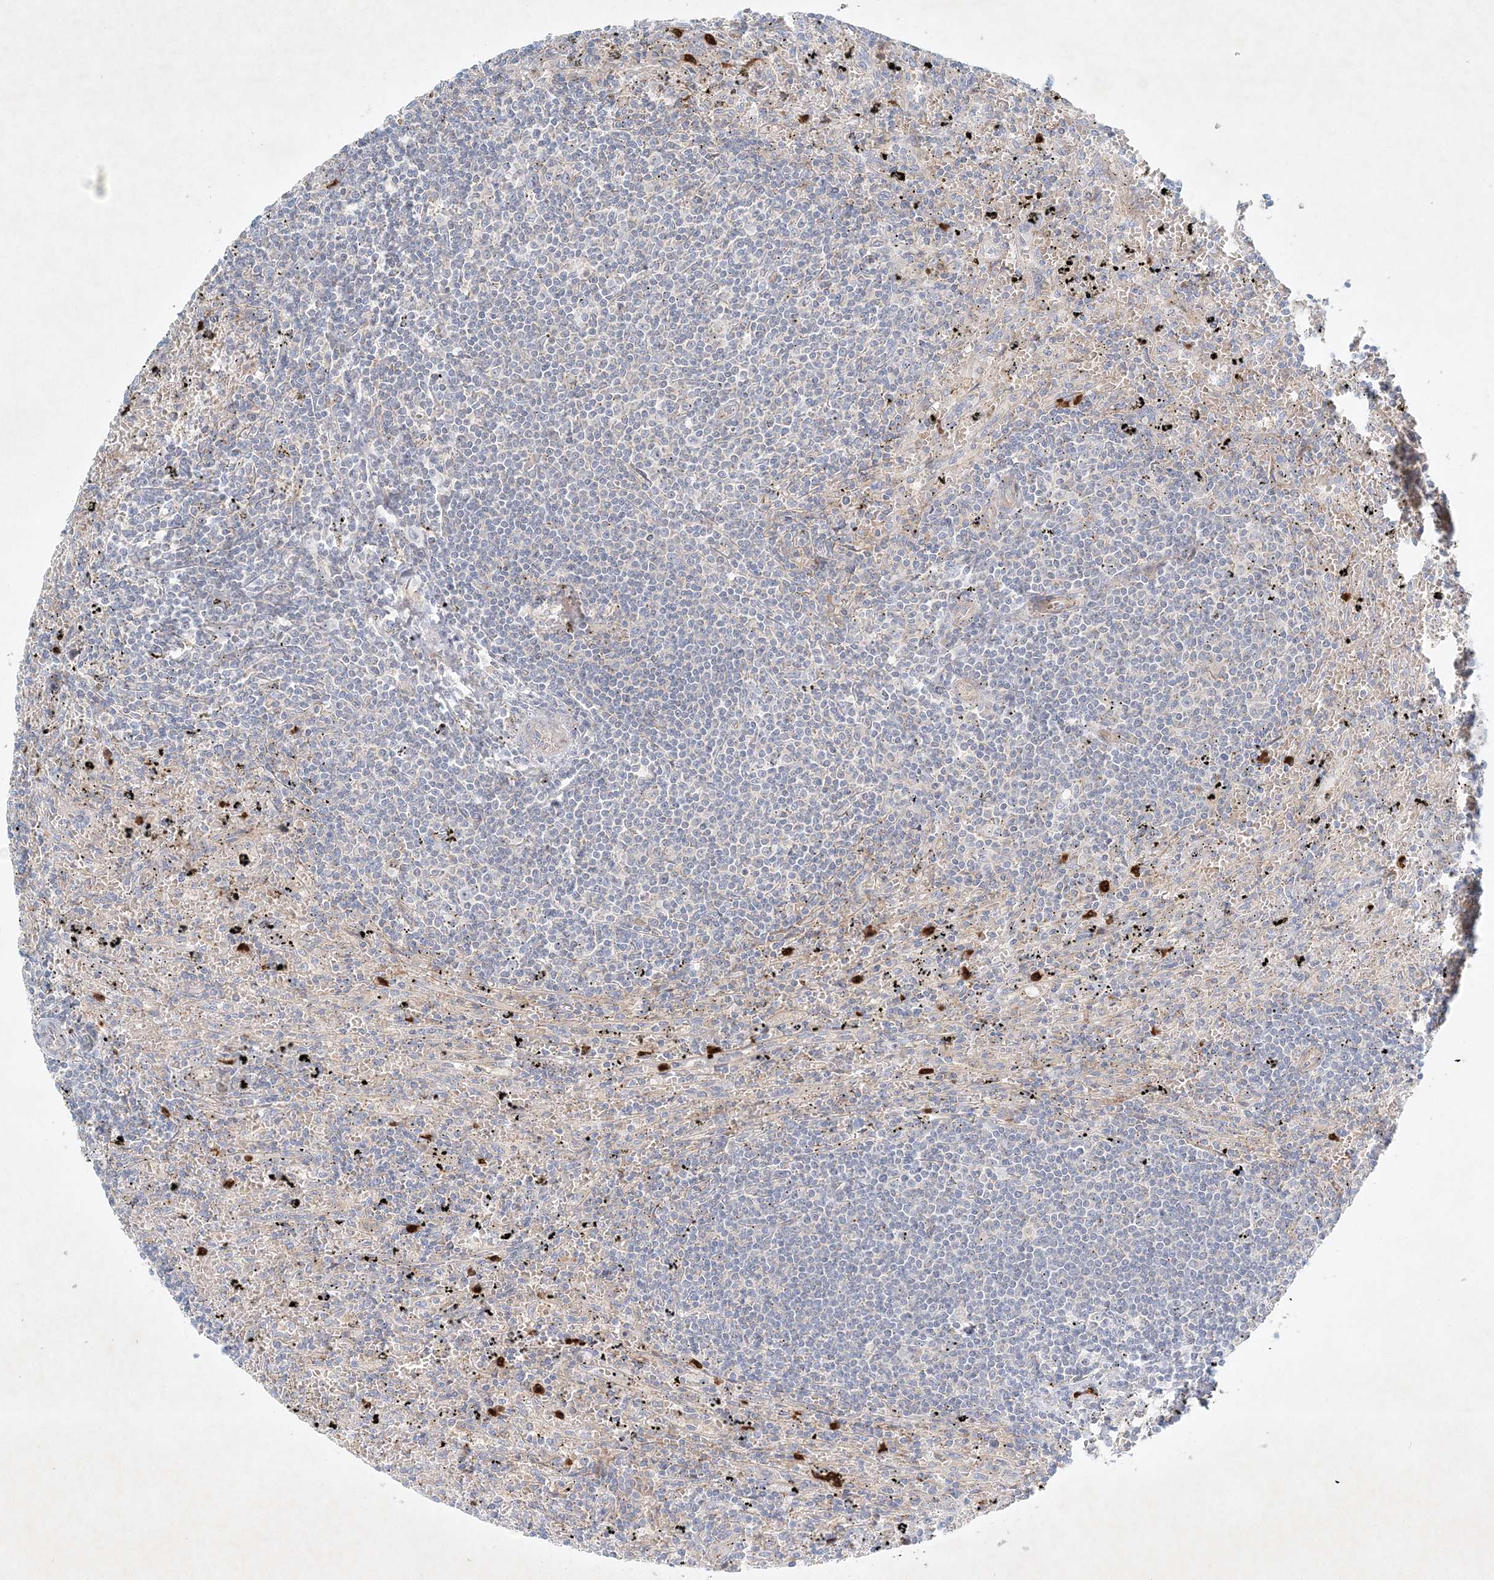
{"staining": {"intensity": "negative", "quantity": "none", "location": "none"}, "tissue": "lymphoma", "cell_type": "Tumor cells", "image_type": "cancer", "snomed": [{"axis": "morphology", "description": "Malignant lymphoma, non-Hodgkin's type, Low grade"}, {"axis": "topography", "description": "Spleen"}], "caption": "The image demonstrates no significant expression in tumor cells of lymphoma. (Stains: DAB IHC with hematoxylin counter stain, Microscopy: brightfield microscopy at high magnification).", "gene": "STK11IP", "patient": {"sex": "male", "age": 76}}